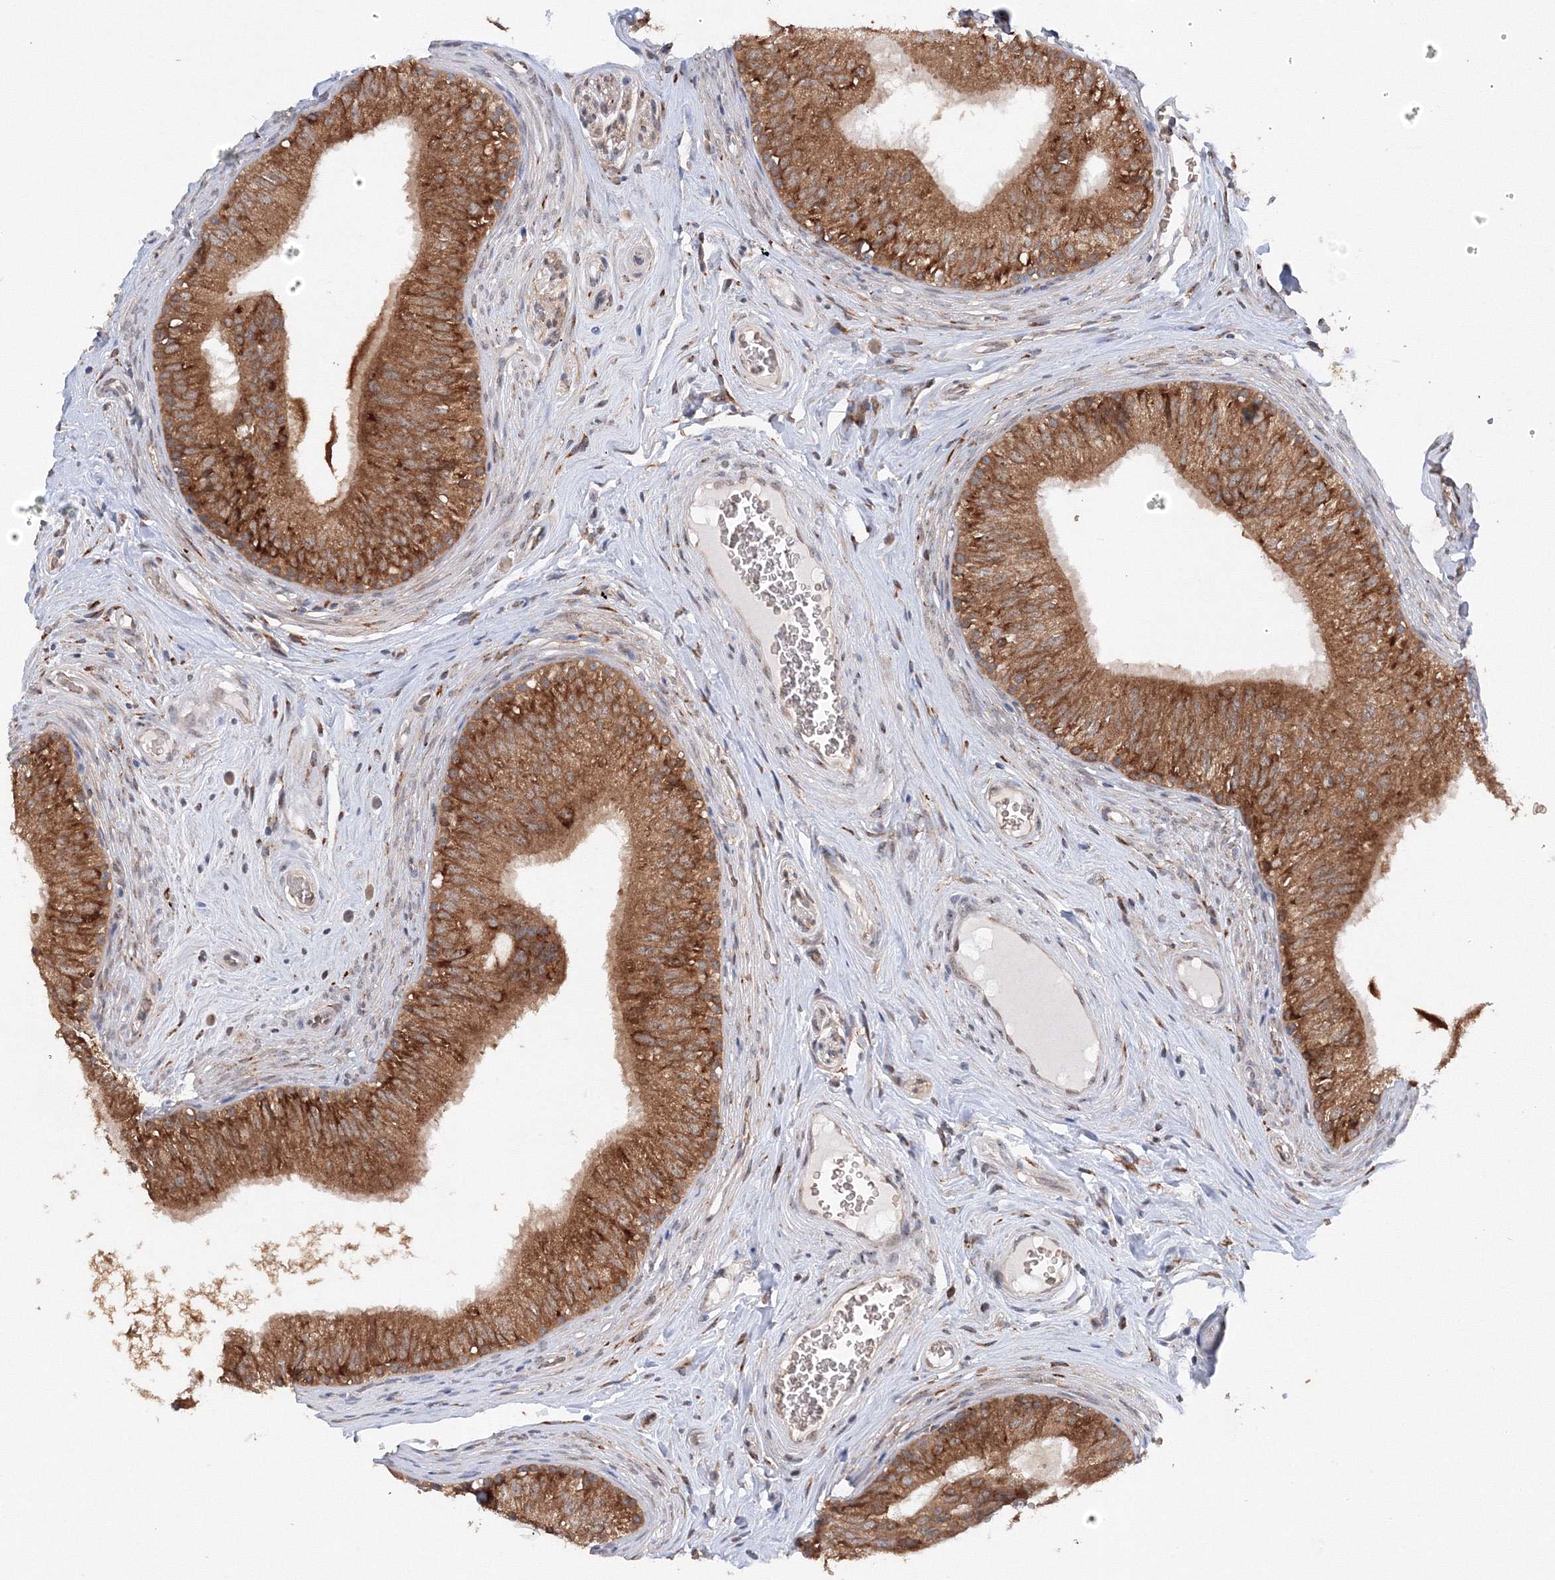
{"staining": {"intensity": "strong", "quantity": ">75%", "location": "cytoplasmic/membranous"}, "tissue": "epididymis", "cell_type": "Glandular cells", "image_type": "normal", "snomed": [{"axis": "morphology", "description": "Normal tissue, NOS"}, {"axis": "topography", "description": "Epididymis"}], "caption": "Protein staining of unremarkable epididymis demonstrates strong cytoplasmic/membranous expression in about >75% of glandular cells.", "gene": "DIS3L2", "patient": {"sex": "male", "age": 46}}